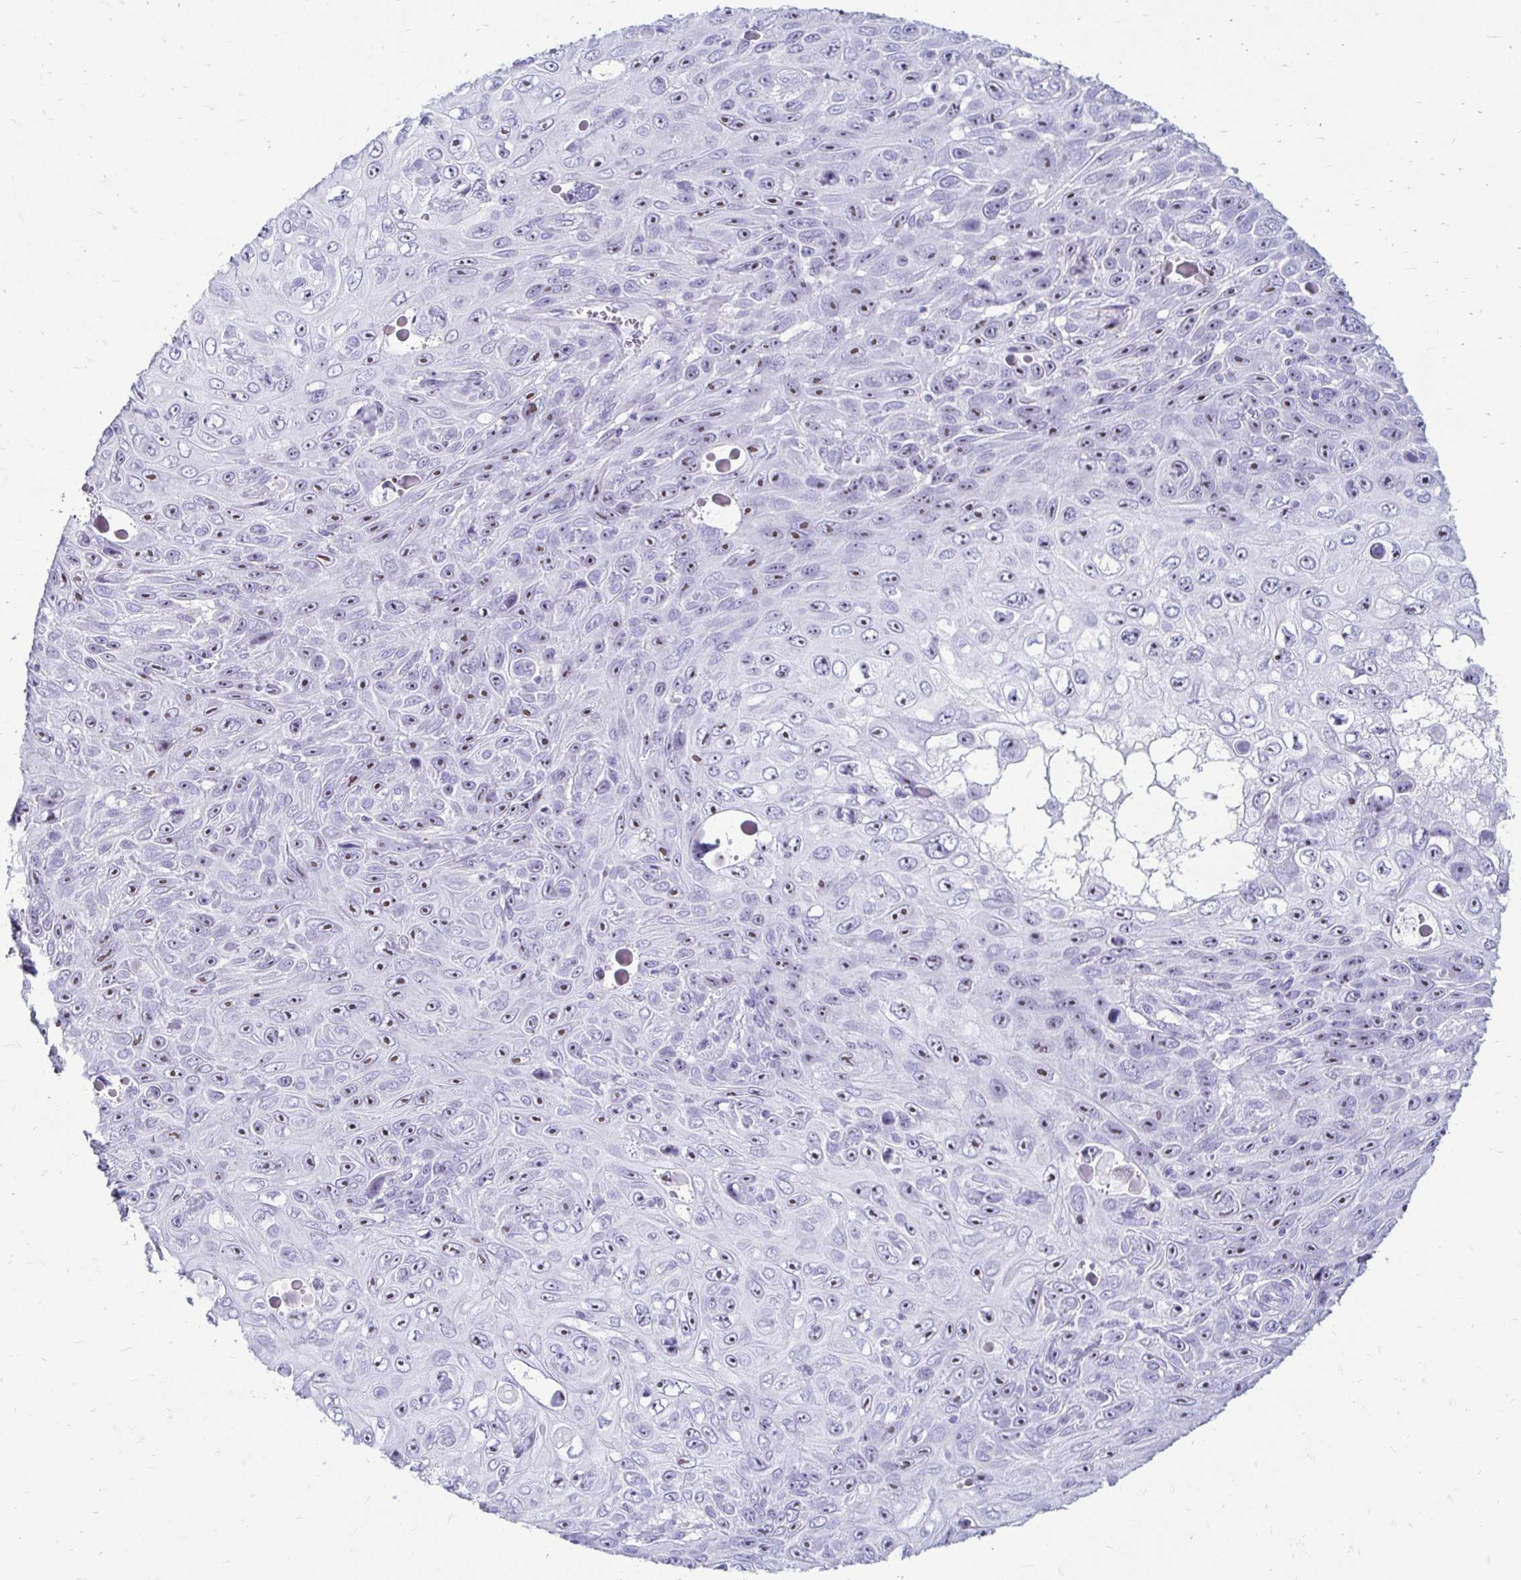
{"staining": {"intensity": "moderate", "quantity": ">75%", "location": "nuclear"}, "tissue": "skin cancer", "cell_type": "Tumor cells", "image_type": "cancer", "snomed": [{"axis": "morphology", "description": "Squamous cell carcinoma, NOS"}, {"axis": "topography", "description": "Skin"}], "caption": "Immunohistochemical staining of human skin cancer (squamous cell carcinoma) shows medium levels of moderate nuclear protein positivity in approximately >75% of tumor cells.", "gene": "CST6", "patient": {"sex": "male", "age": 82}}